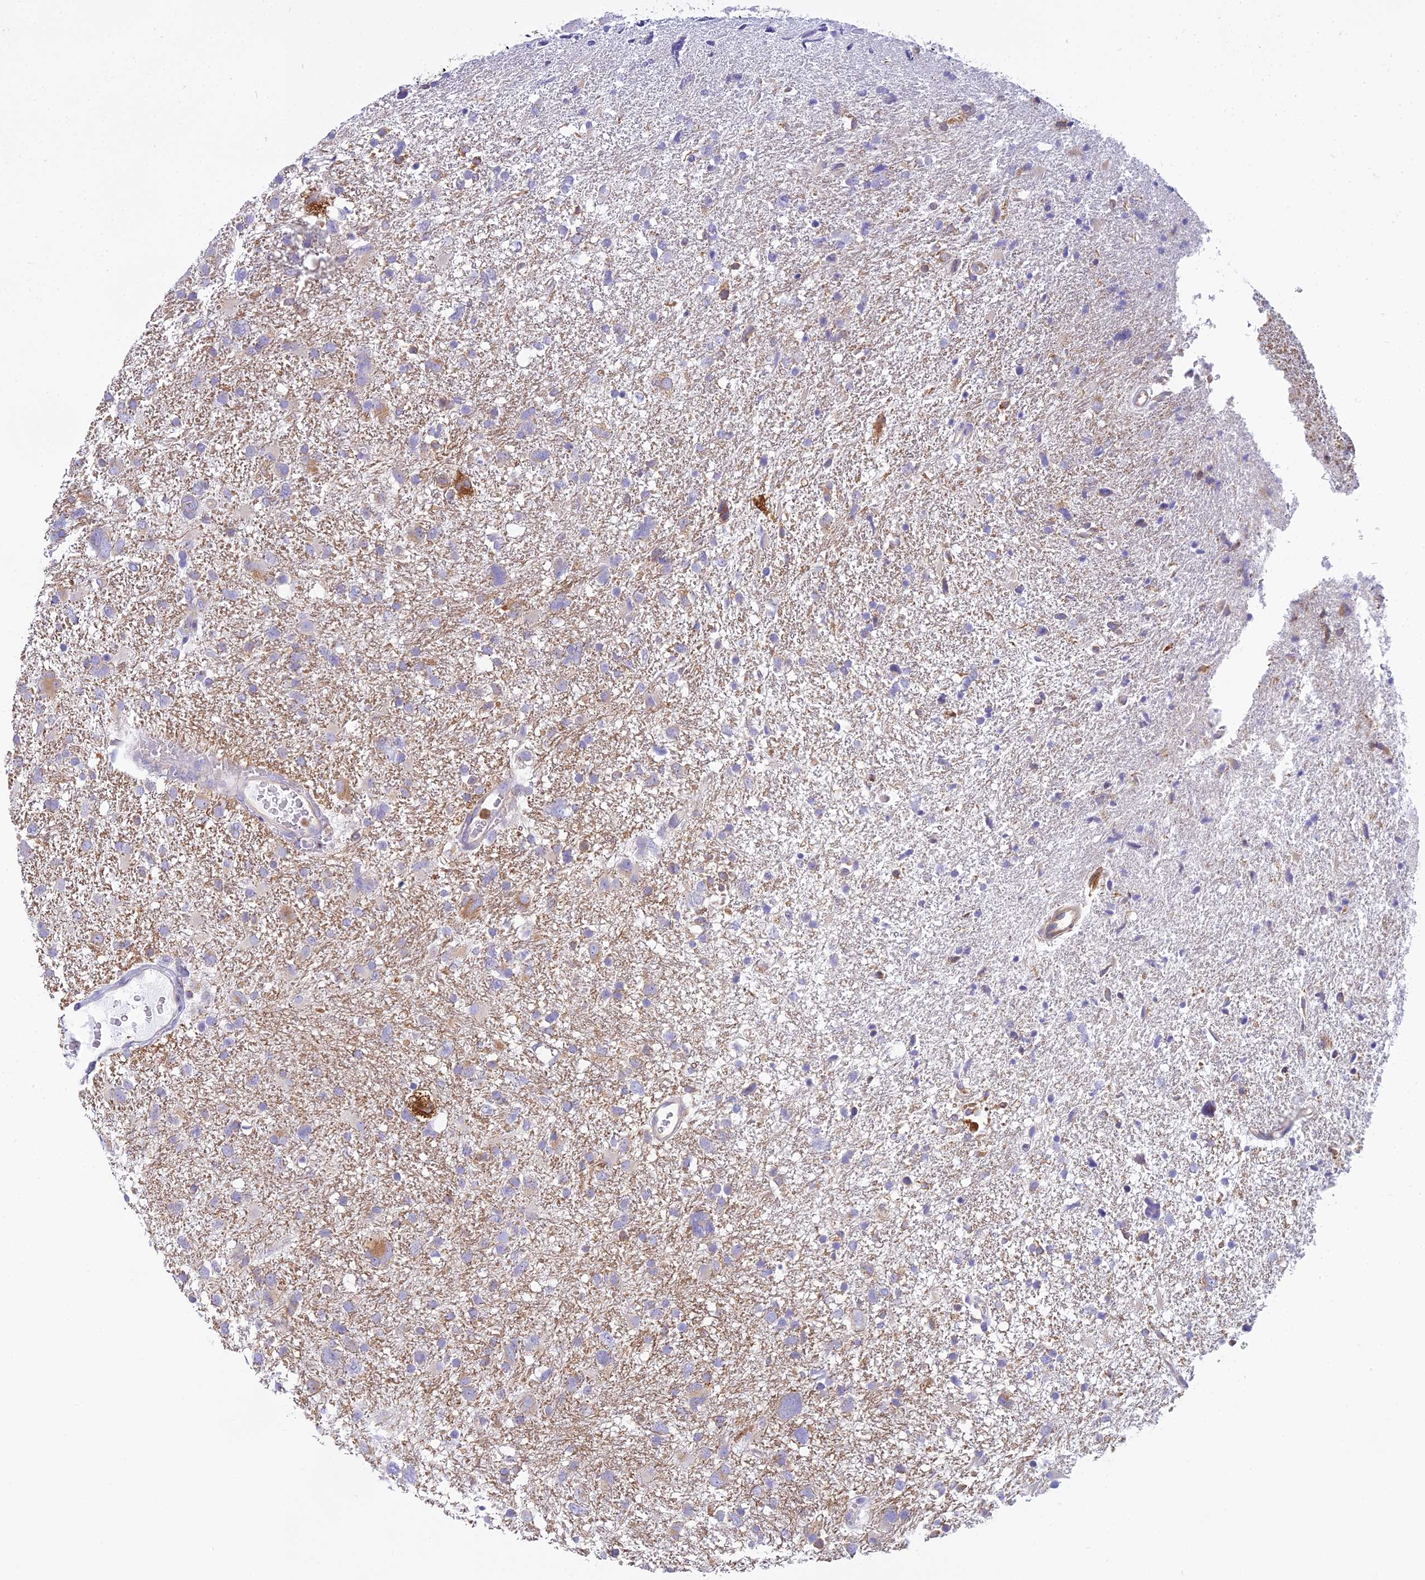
{"staining": {"intensity": "negative", "quantity": "none", "location": "none"}, "tissue": "glioma", "cell_type": "Tumor cells", "image_type": "cancer", "snomed": [{"axis": "morphology", "description": "Glioma, malignant, High grade"}, {"axis": "topography", "description": "Brain"}], "caption": "High power microscopy micrograph of an IHC photomicrograph of malignant glioma (high-grade), revealing no significant expression in tumor cells.", "gene": "HM13", "patient": {"sex": "male", "age": 61}}